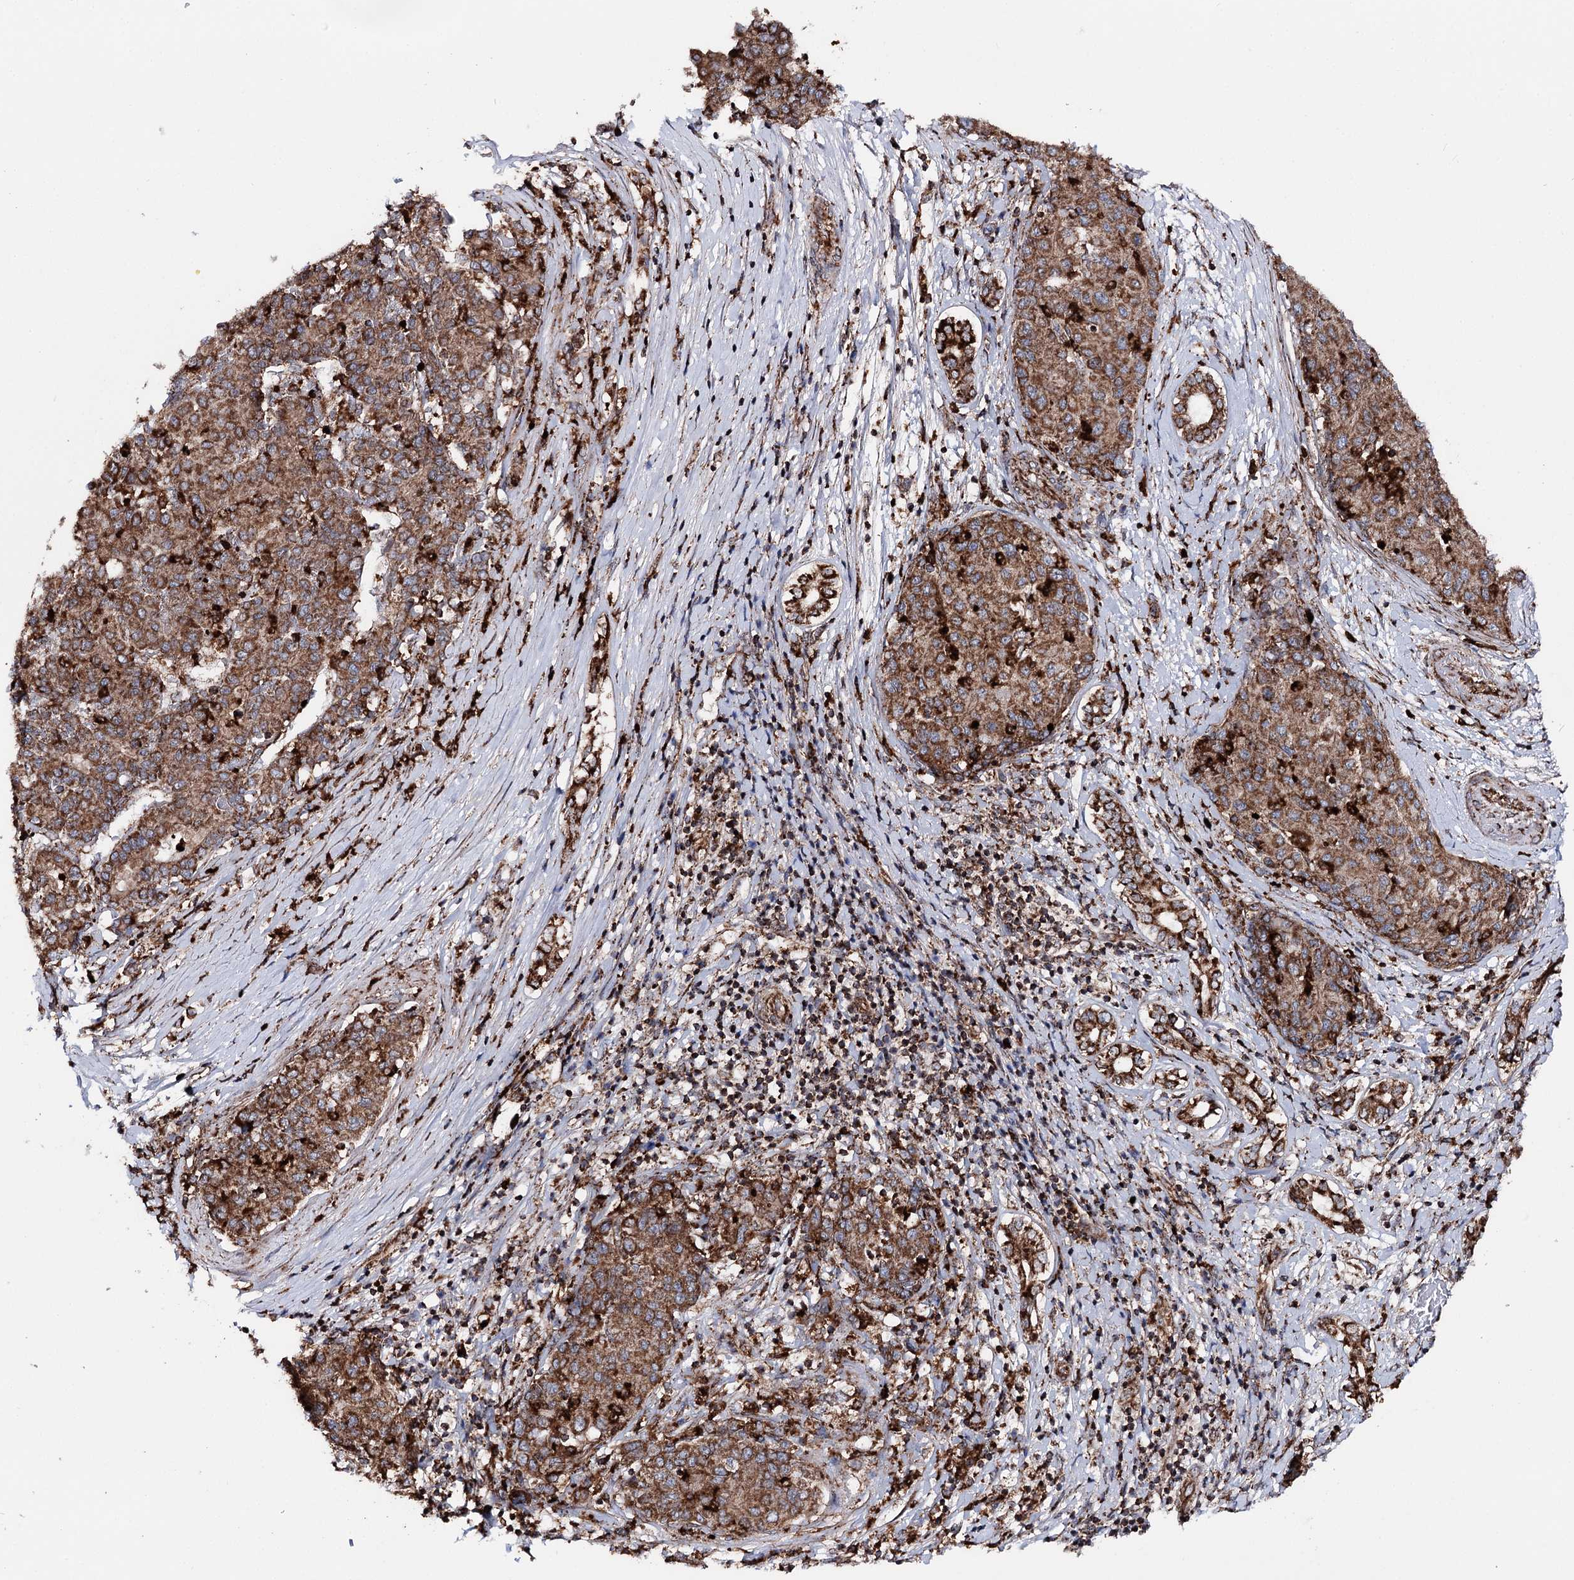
{"staining": {"intensity": "strong", "quantity": ">75%", "location": "cytoplasmic/membranous"}, "tissue": "liver cancer", "cell_type": "Tumor cells", "image_type": "cancer", "snomed": [{"axis": "morphology", "description": "Carcinoma, Hepatocellular, NOS"}, {"axis": "topography", "description": "Liver"}], "caption": "Liver hepatocellular carcinoma stained with a protein marker reveals strong staining in tumor cells.", "gene": "FGFR1OP2", "patient": {"sex": "male", "age": 65}}